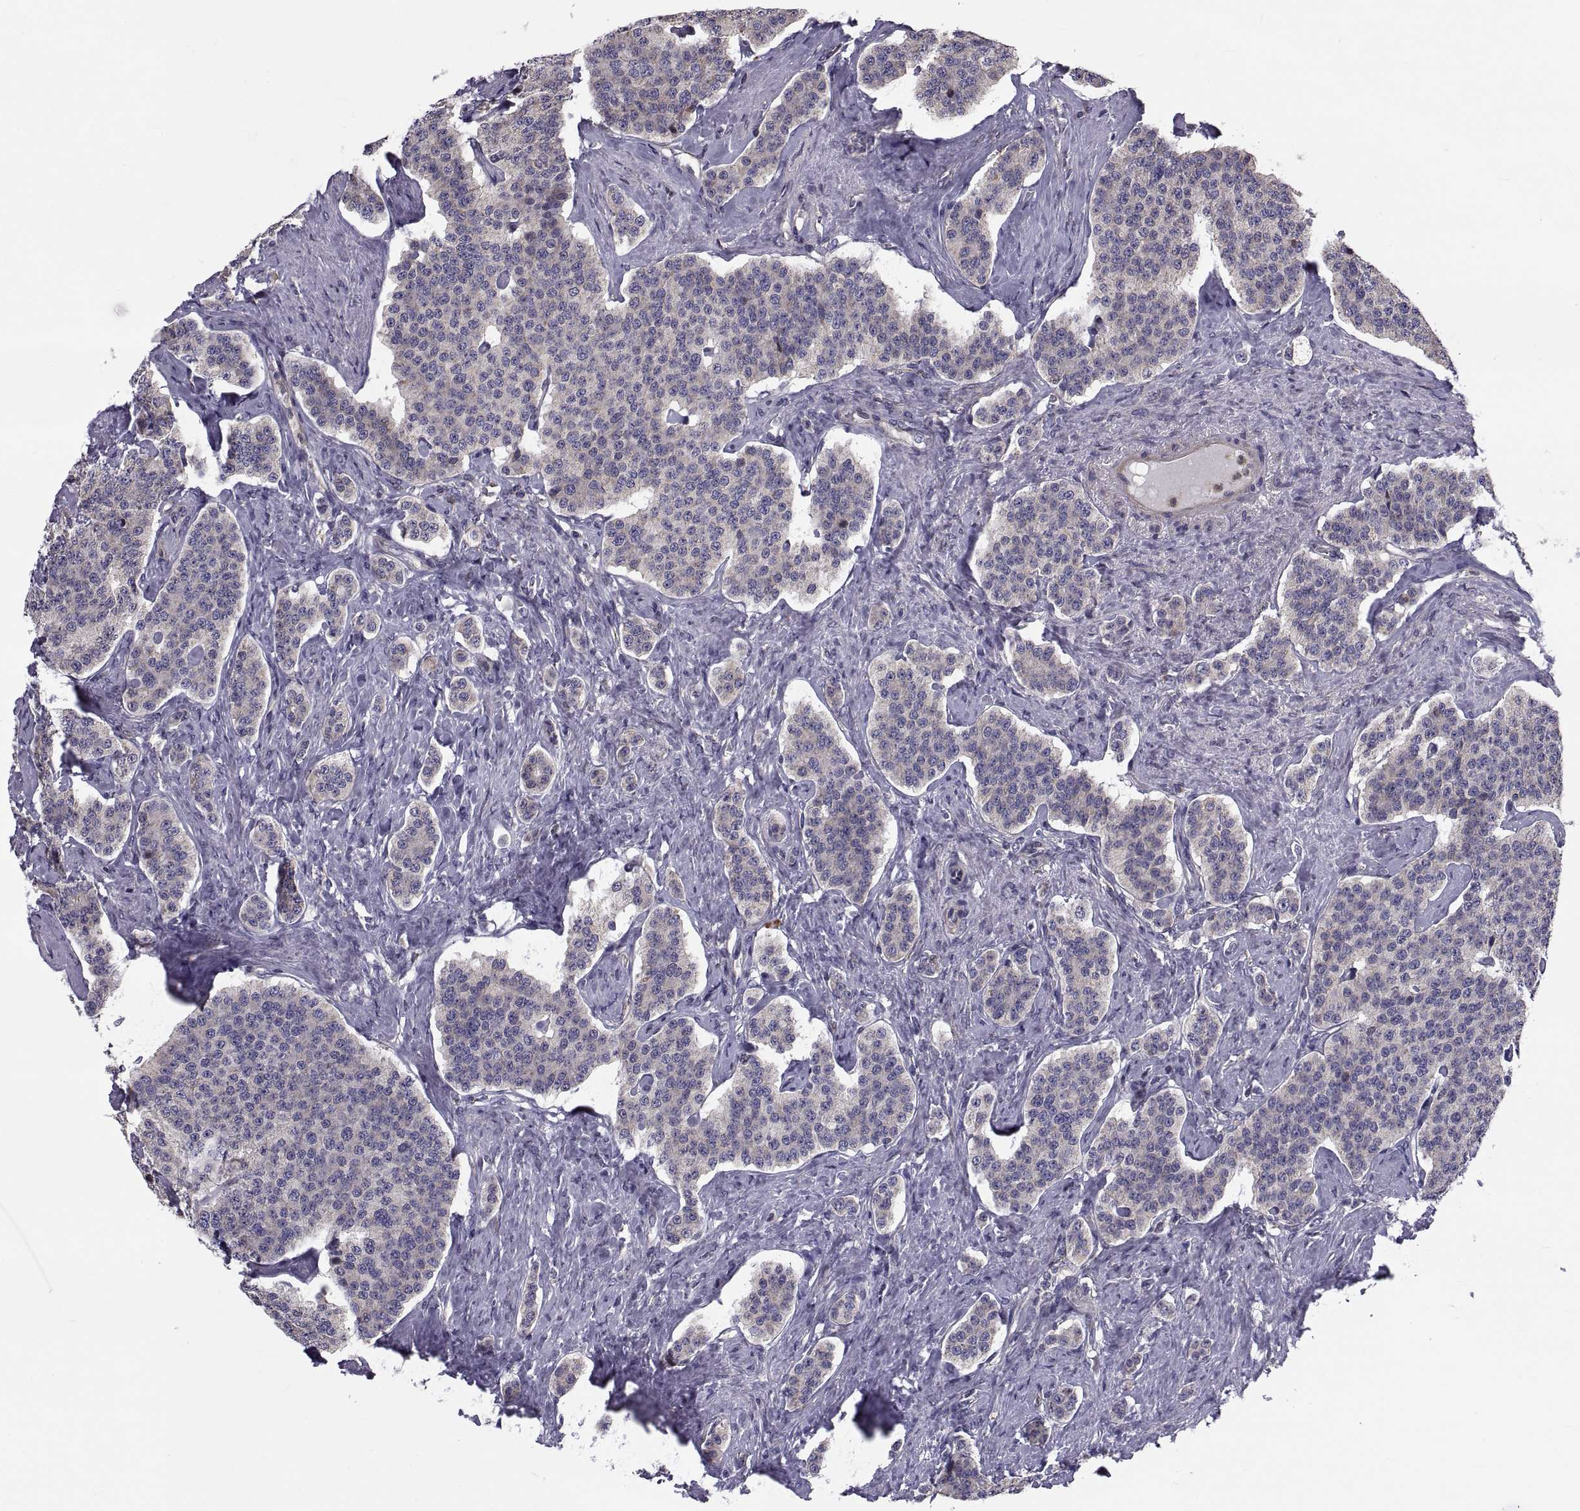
{"staining": {"intensity": "moderate", "quantity": "<25%", "location": "cytoplasmic/membranous"}, "tissue": "carcinoid", "cell_type": "Tumor cells", "image_type": "cancer", "snomed": [{"axis": "morphology", "description": "Carcinoid, malignant, NOS"}, {"axis": "topography", "description": "Small intestine"}], "caption": "This is a photomicrograph of IHC staining of carcinoid, which shows moderate positivity in the cytoplasmic/membranous of tumor cells.", "gene": "ANO1", "patient": {"sex": "female", "age": 58}}